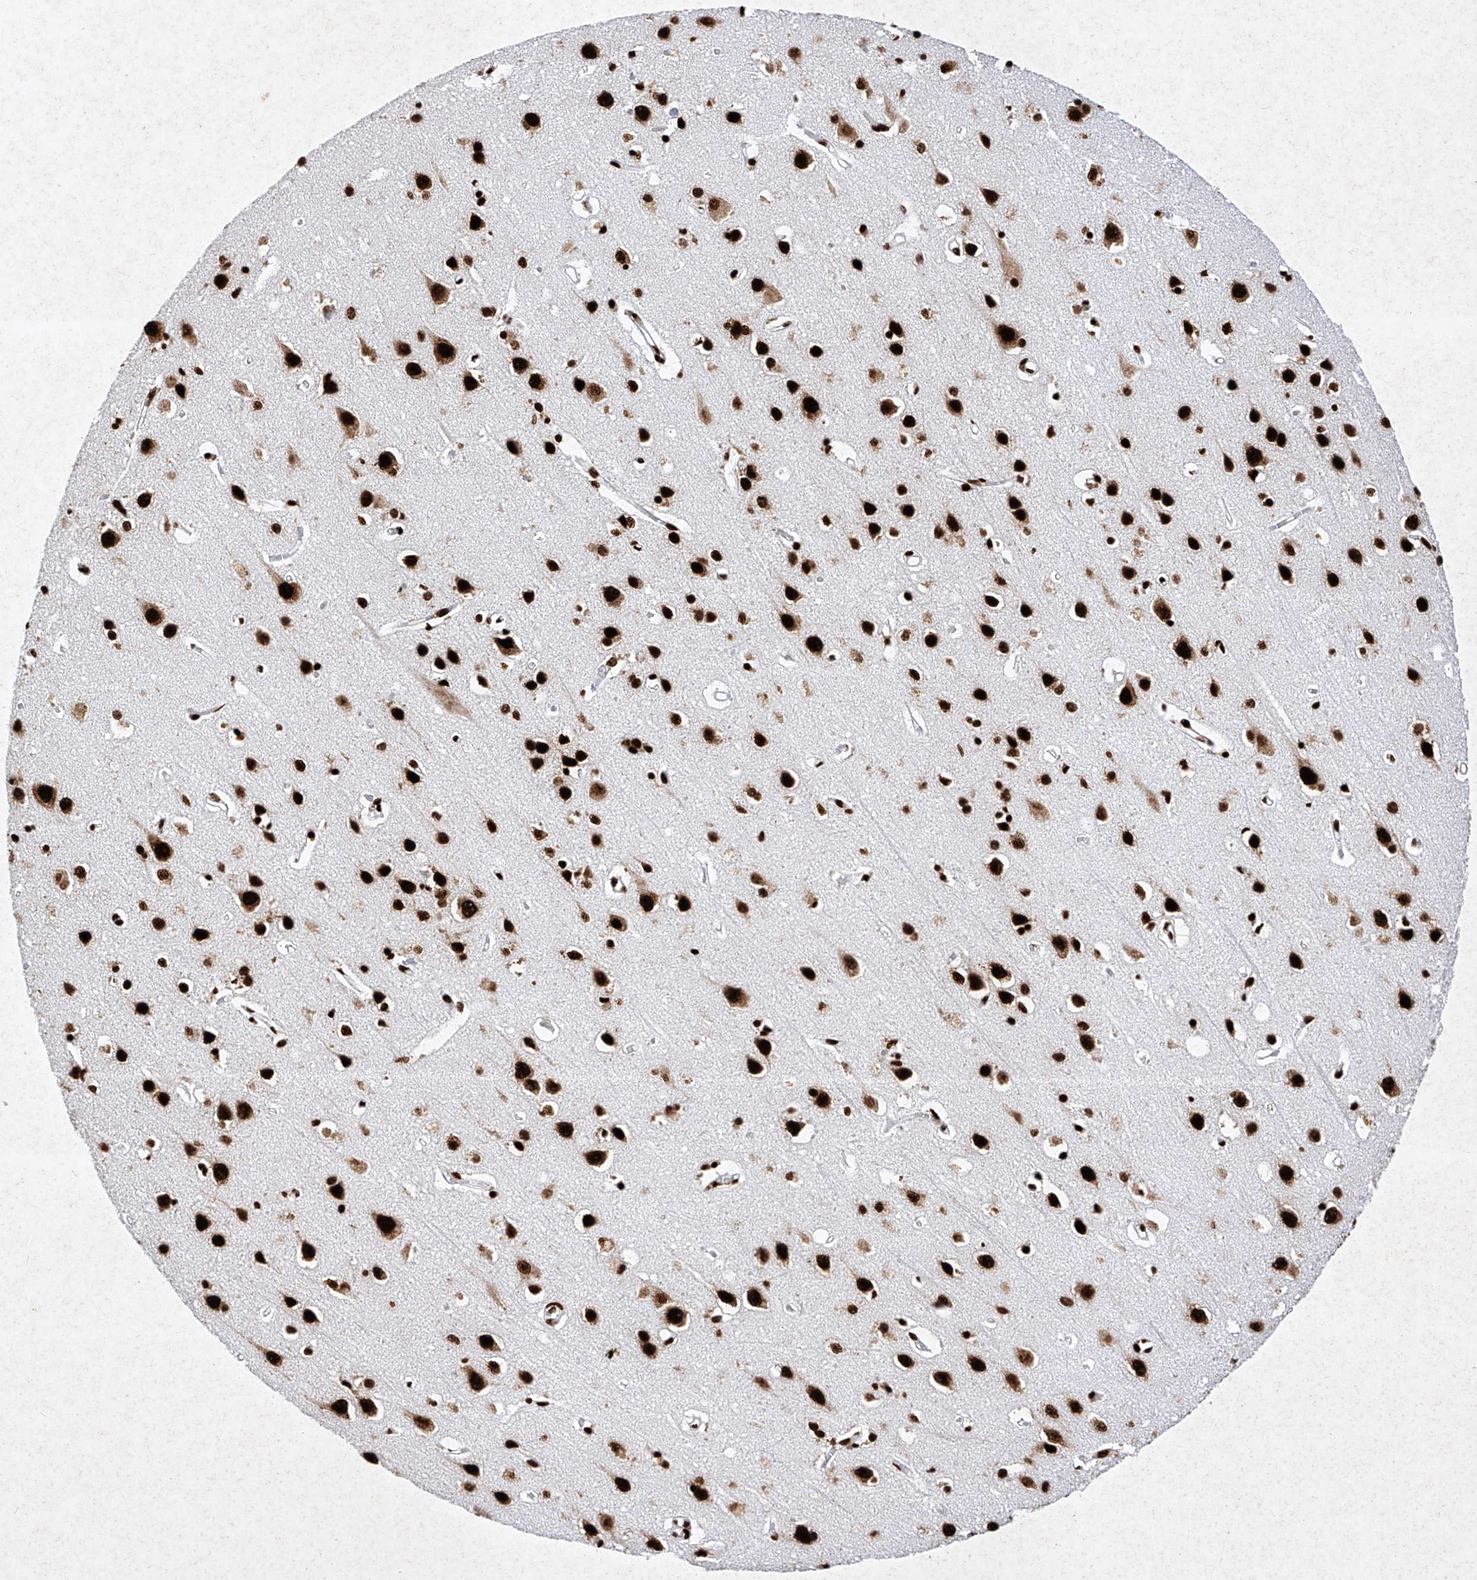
{"staining": {"intensity": "strong", "quantity": ">75%", "location": "nuclear"}, "tissue": "cerebral cortex", "cell_type": "Endothelial cells", "image_type": "normal", "snomed": [{"axis": "morphology", "description": "Normal tissue, NOS"}, {"axis": "topography", "description": "Cerebral cortex"}], "caption": "A photomicrograph showing strong nuclear expression in about >75% of endothelial cells in benign cerebral cortex, as visualized by brown immunohistochemical staining.", "gene": "SRSF6", "patient": {"sex": "female", "age": 64}}